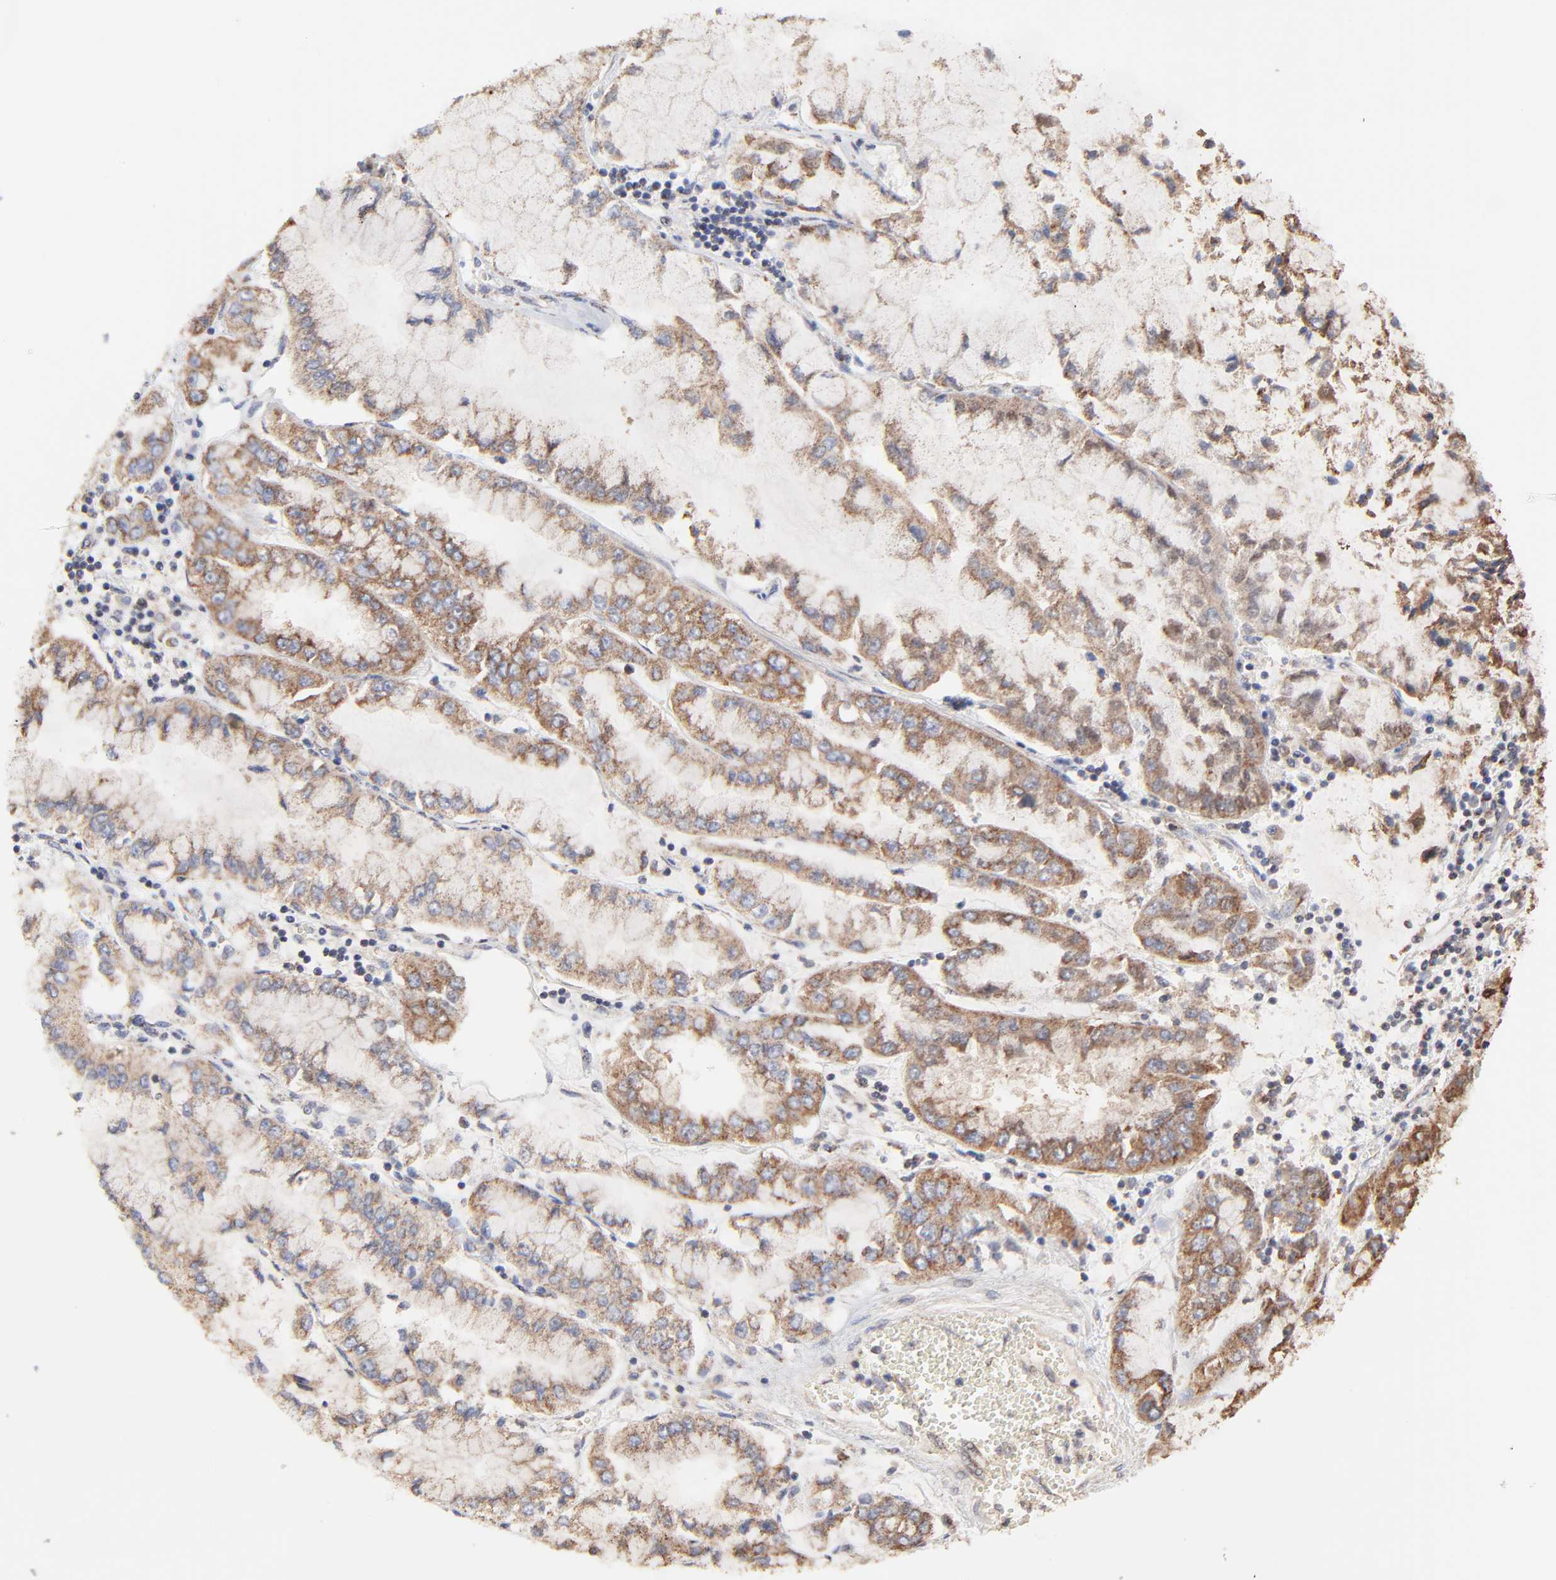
{"staining": {"intensity": "weak", "quantity": ">75%", "location": "cytoplasmic/membranous"}, "tissue": "liver cancer", "cell_type": "Tumor cells", "image_type": "cancer", "snomed": [{"axis": "morphology", "description": "Cholangiocarcinoma"}, {"axis": "topography", "description": "Liver"}], "caption": "This is an image of IHC staining of liver cholangiocarcinoma, which shows weak expression in the cytoplasmic/membranous of tumor cells.", "gene": "ZNF550", "patient": {"sex": "female", "age": 79}}